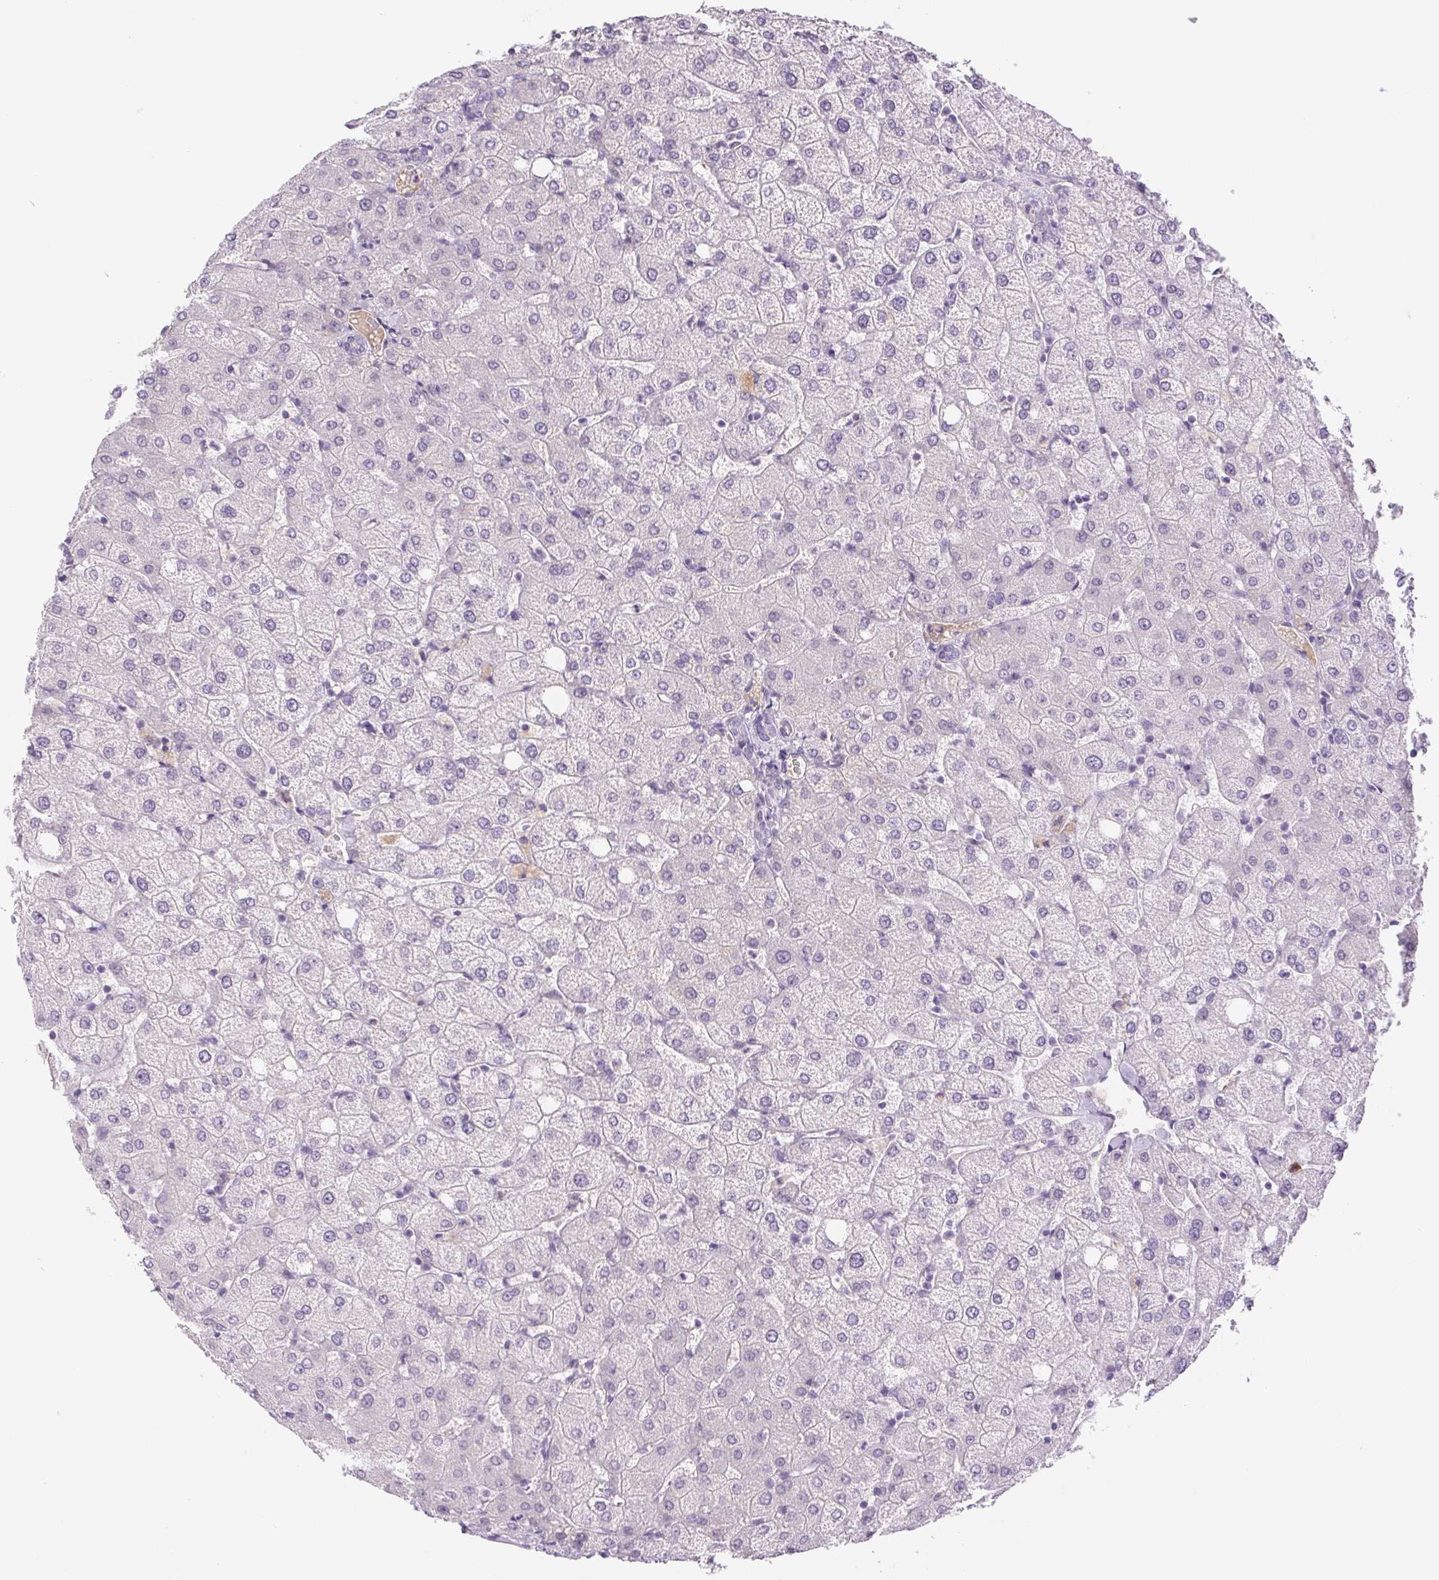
{"staining": {"intensity": "negative", "quantity": "none", "location": "none"}, "tissue": "liver", "cell_type": "Cholangiocytes", "image_type": "normal", "snomed": [{"axis": "morphology", "description": "Normal tissue, NOS"}, {"axis": "topography", "description": "Liver"}], "caption": "High power microscopy photomicrograph of an IHC micrograph of normal liver, revealing no significant expression in cholangiocytes. The staining was performed using DAB to visualize the protein expression in brown, while the nuclei were stained in blue with hematoxylin (Magnification: 20x).", "gene": "IFIT1B", "patient": {"sex": "female", "age": 54}}